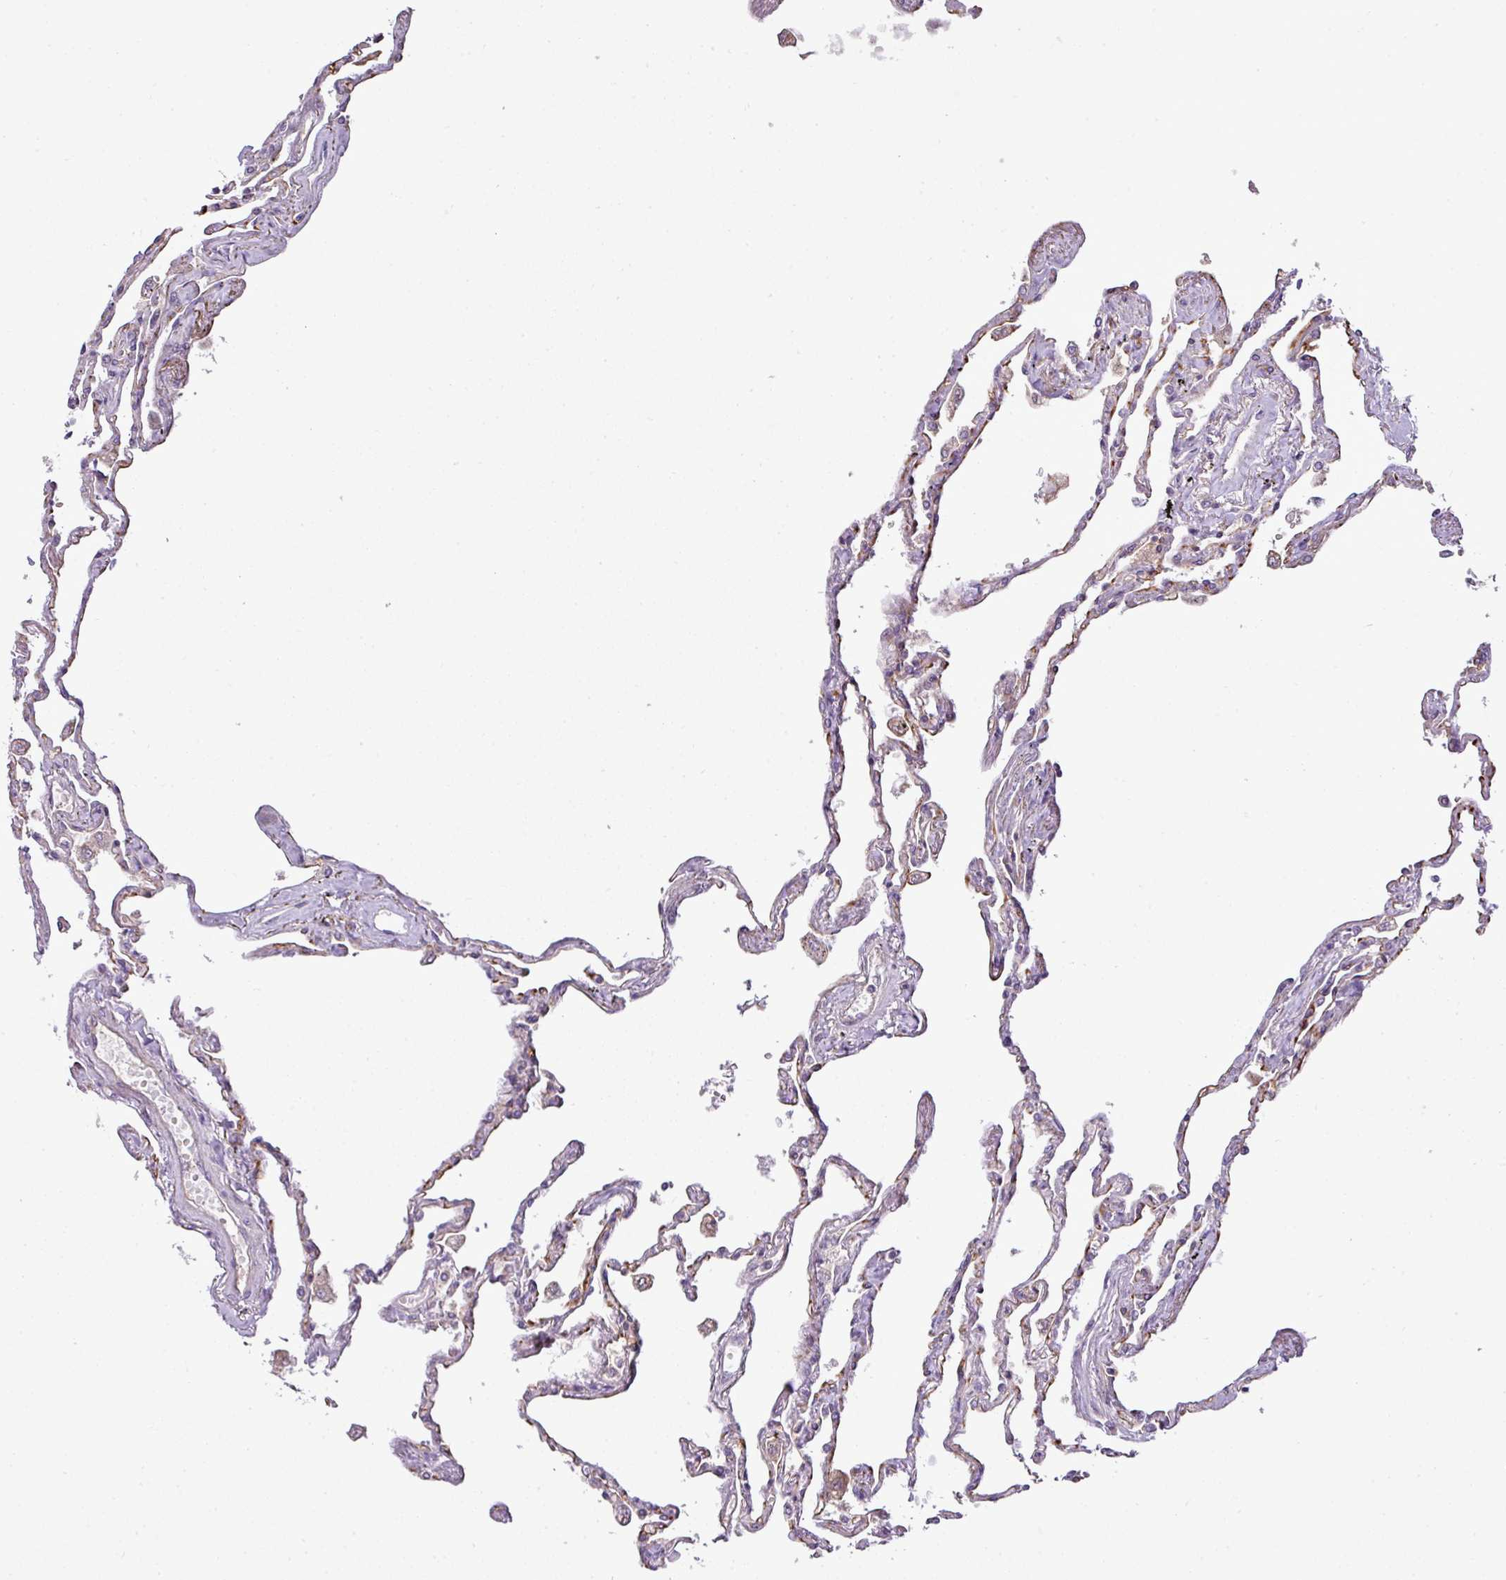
{"staining": {"intensity": "weak", "quantity": "25%-75%", "location": "cytoplasmic/membranous"}, "tissue": "lung", "cell_type": "Alveolar cells", "image_type": "normal", "snomed": [{"axis": "morphology", "description": "Normal tissue, NOS"}, {"axis": "topography", "description": "Lung"}], "caption": "This image shows immunohistochemistry (IHC) staining of normal lung, with low weak cytoplasmic/membranous expression in about 25%-75% of alveolar cells.", "gene": "COX18", "patient": {"sex": "female", "age": 67}}